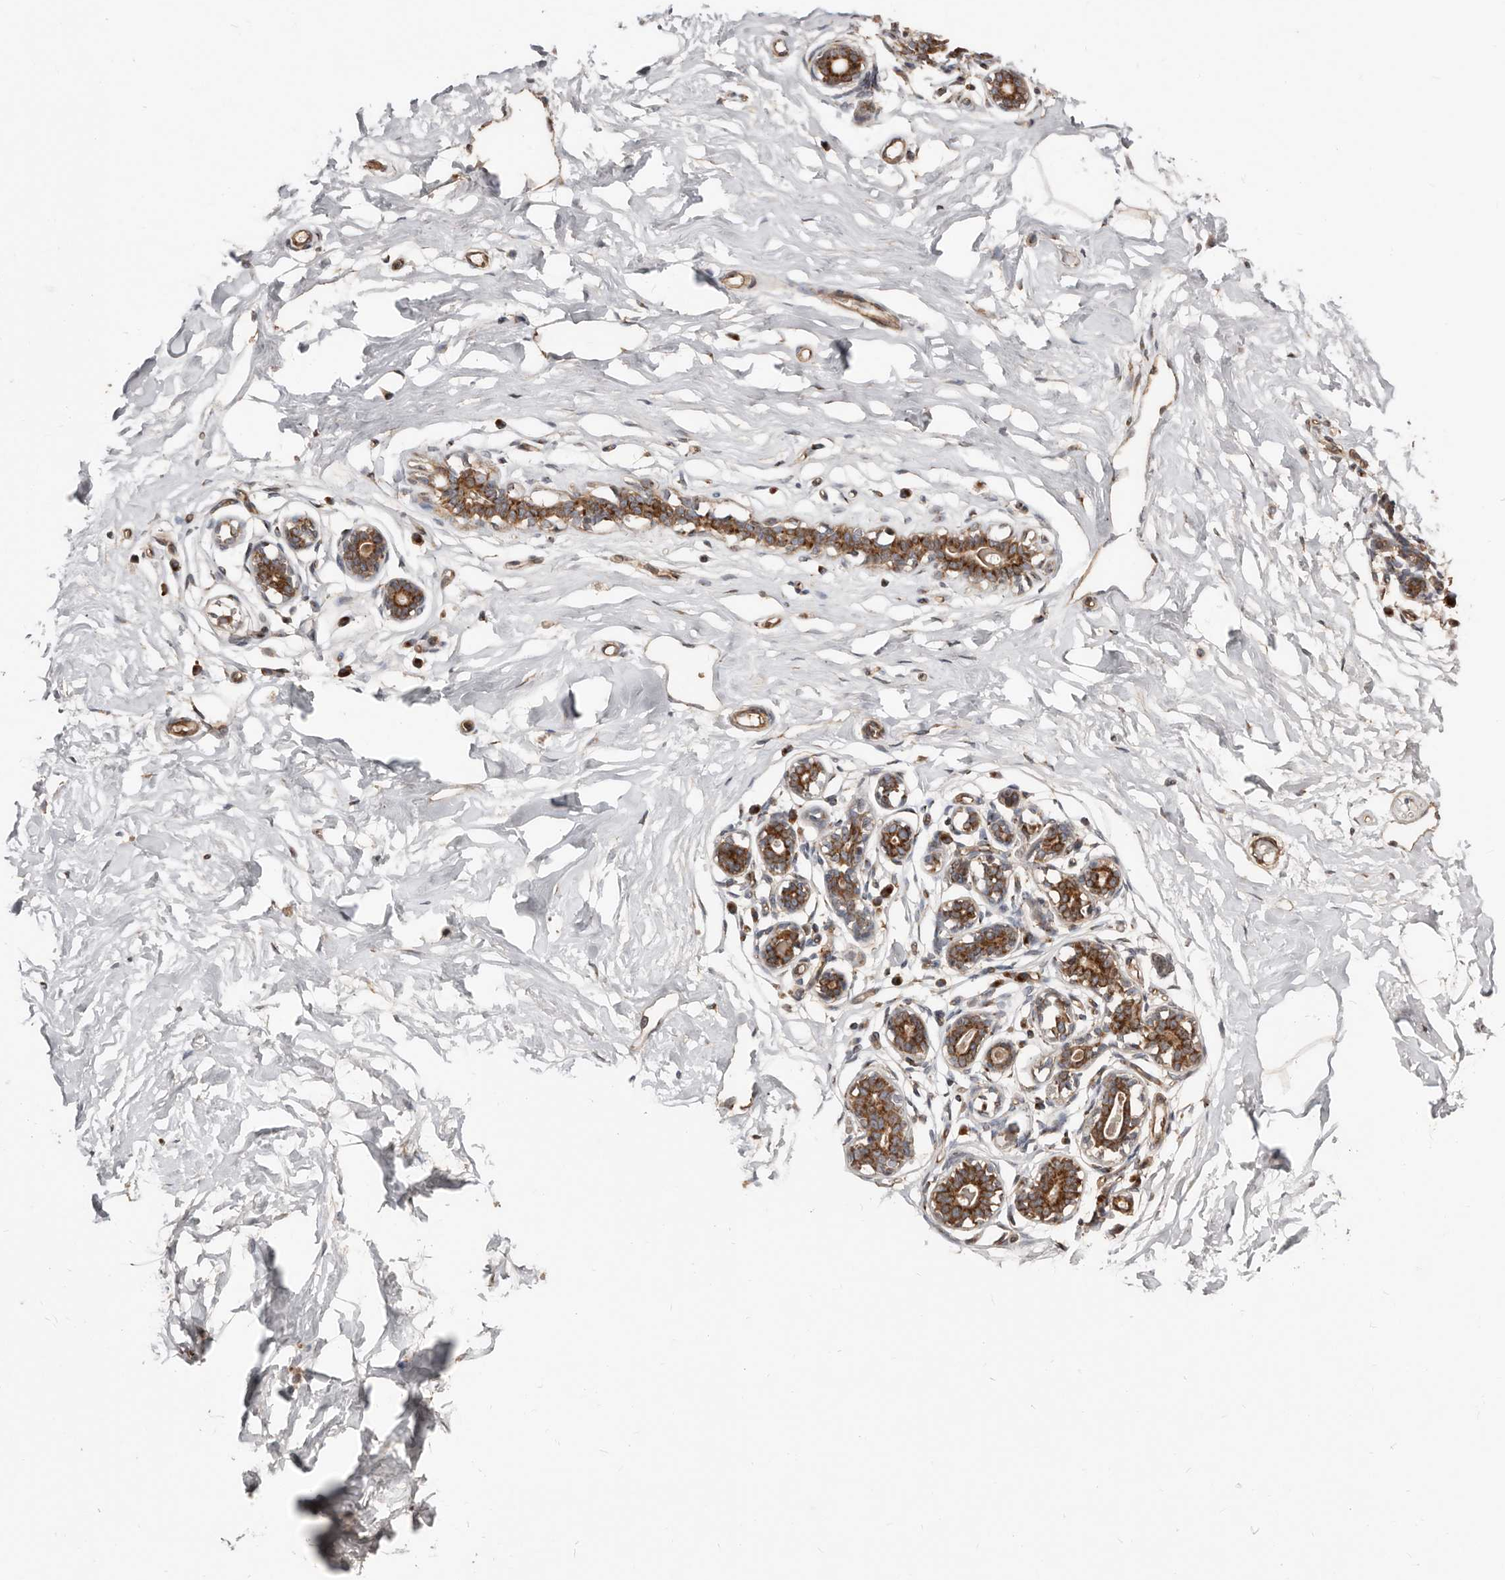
{"staining": {"intensity": "negative", "quantity": "none", "location": "none"}, "tissue": "breast", "cell_type": "Adipocytes", "image_type": "normal", "snomed": [{"axis": "morphology", "description": "Normal tissue, NOS"}, {"axis": "morphology", "description": "Adenoma, NOS"}, {"axis": "topography", "description": "Breast"}], "caption": "DAB (3,3'-diaminobenzidine) immunohistochemical staining of unremarkable human breast demonstrates no significant positivity in adipocytes. (DAB IHC visualized using brightfield microscopy, high magnification).", "gene": "COG1", "patient": {"sex": "female", "age": 23}}